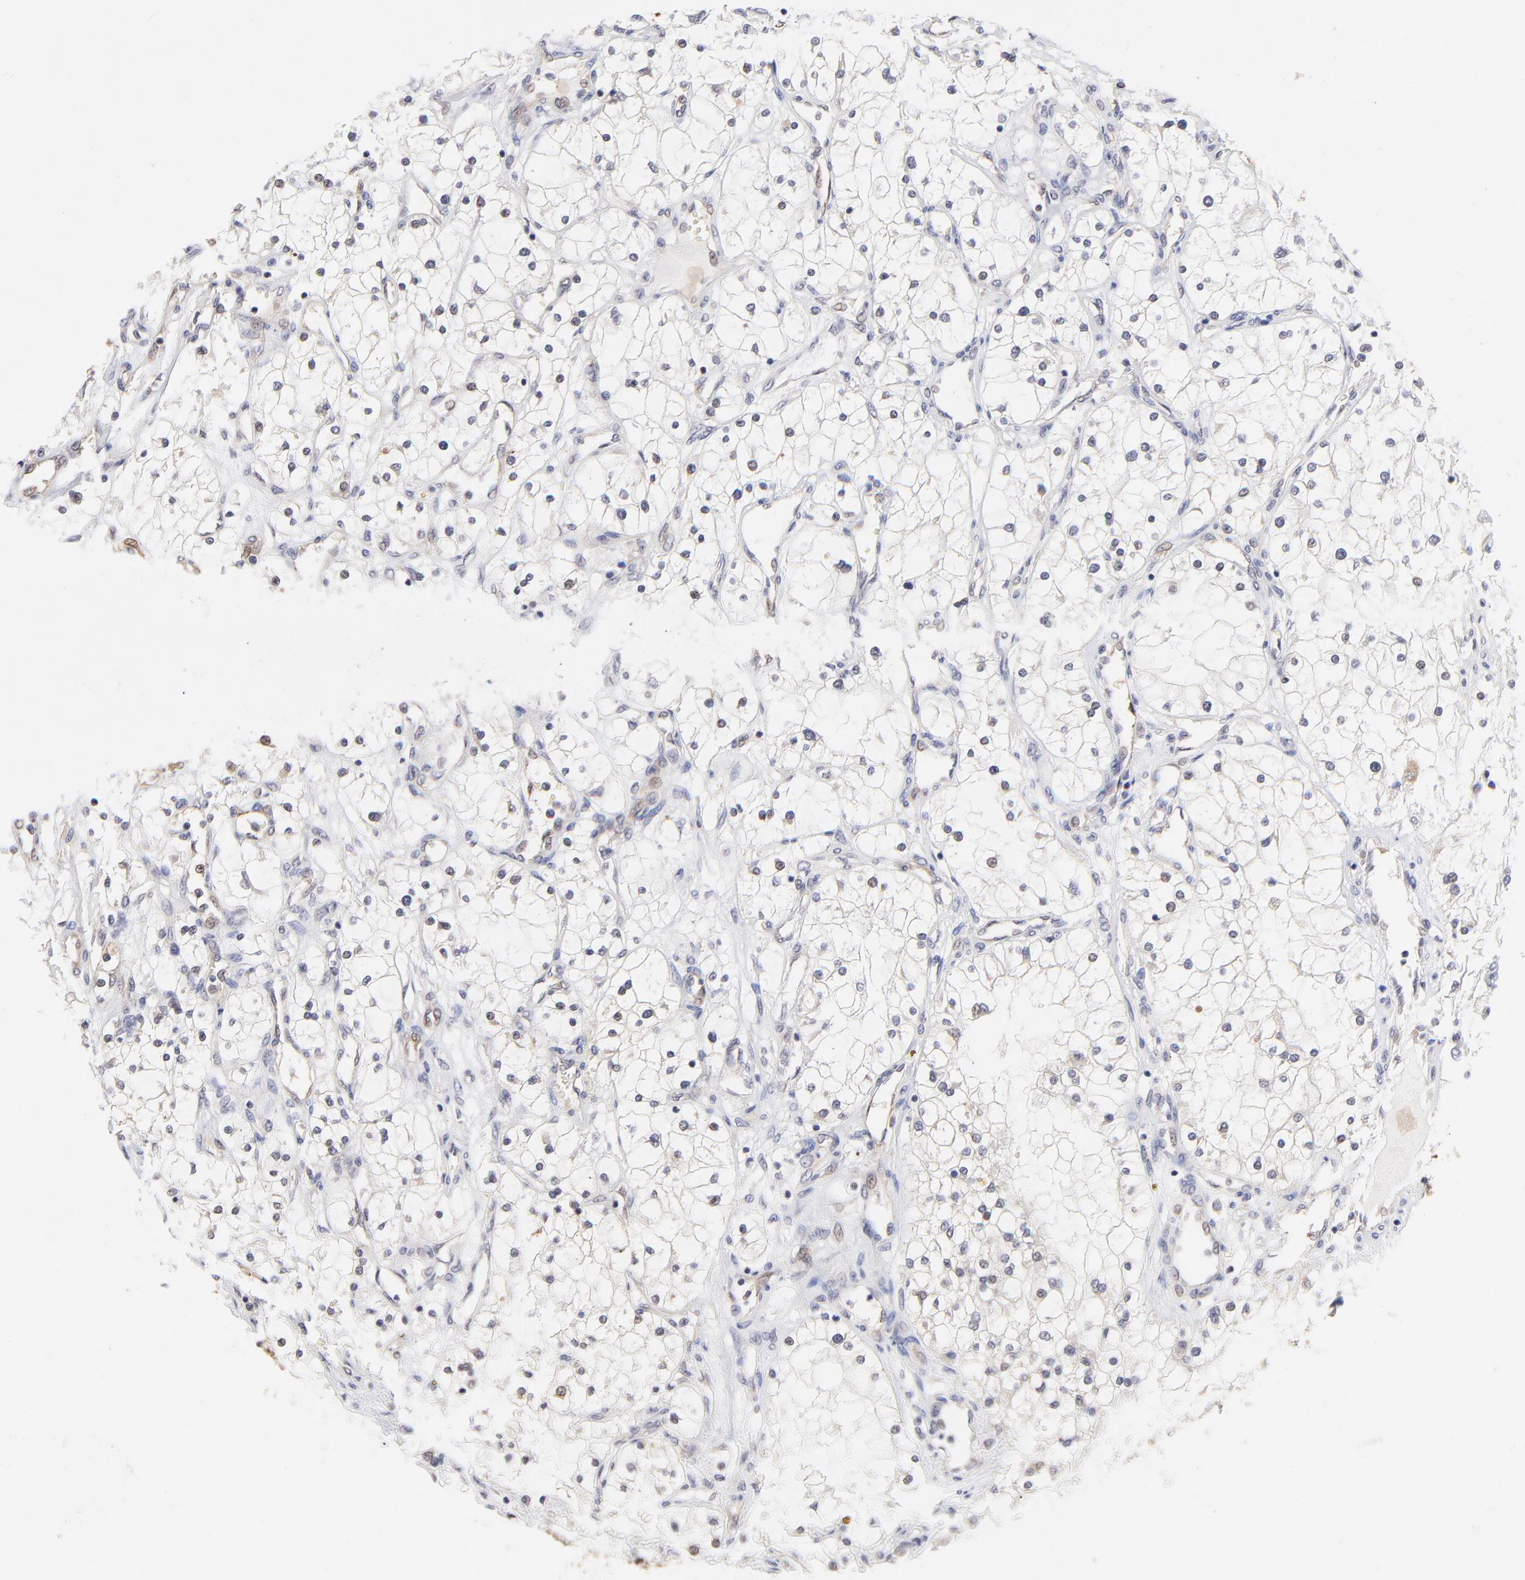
{"staining": {"intensity": "negative", "quantity": "none", "location": "none"}, "tissue": "renal cancer", "cell_type": "Tumor cells", "image_type": "cancer", "snomed": [{"axis": "morphology", "description": "Adenocarcinoma, NOS"}, {"axis": "topography", "description": "Kidney"}], "caption": "Renal adenocarcinoma was stained to show a protein in brown. There is no significant expression in tumor cells. (DAB (3,3'-diaminobenzidine) immunohistochemistry (IHC) with hematoxylin counter stain).", "gene": "GART", "patient": {"sex": "male", "age": 61}}